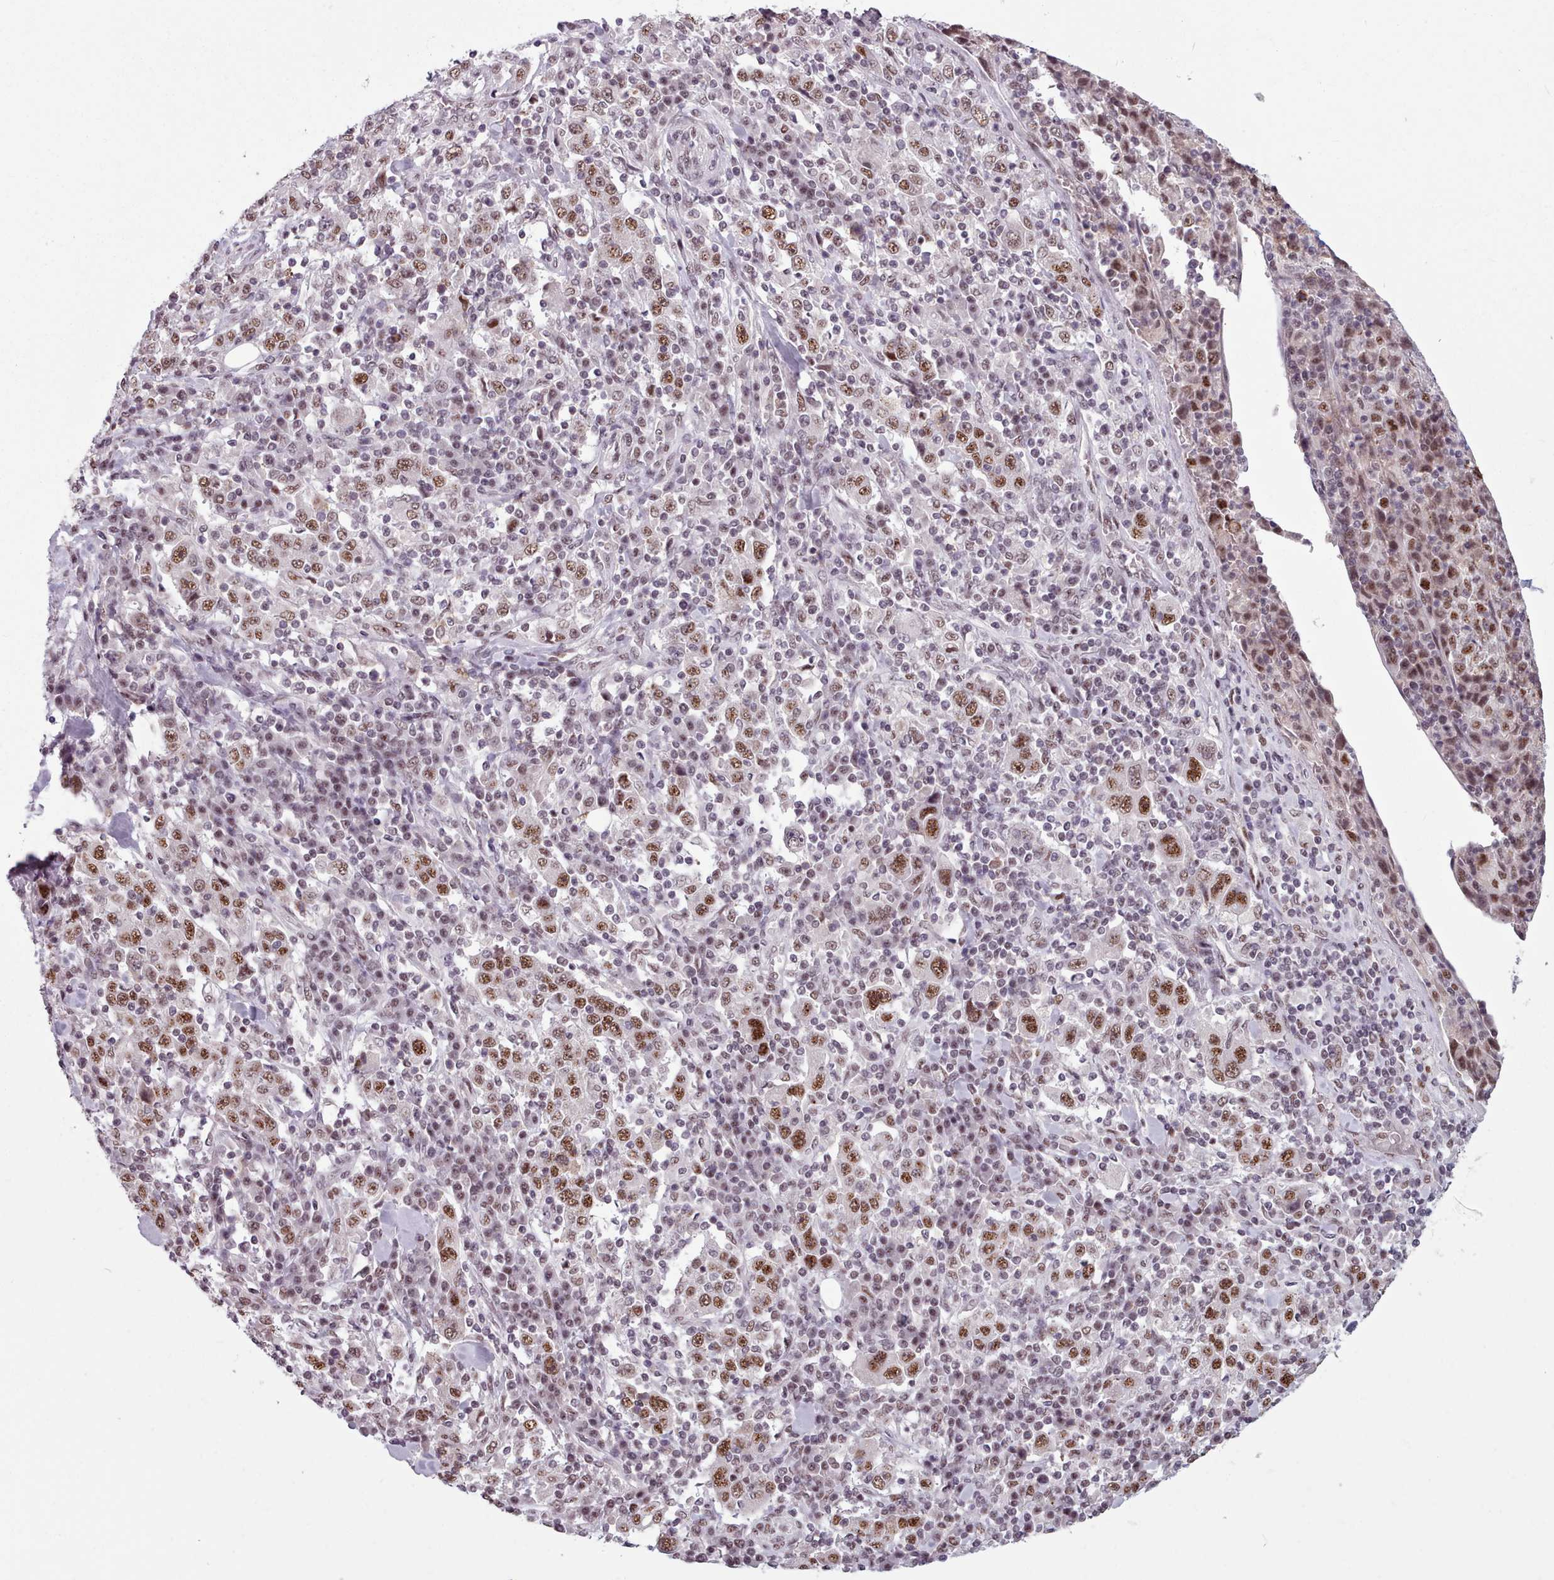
{"staining": {"intensity": "moderate", "quantity": ">75%", "location": "nuclear"}, "tissue": "stomach cancer", "cell_type": "Tumor cells", "image_type": "cancer", "snomed": [{"axis": "morphology", "description": "Normal tissue, NOS"}, {"axis": "morphology", "description": "Adenocarcinoma, NOS"}, {"axis": "topography", "description": "Stomach, upper"}, {"axis": "topography", "description": "Stomach"}], "caption": "Immunohistochemistry (IHC) micrograph of neoplastic tissue: human stomach cancer (adenocarcinoma) stained using immunohistochemistry demonstrates medium levels of moderate protein expression localized specifically in the nuclear of tumor cells, appearing as a nuclear brown color.", "gene": "SRRM1", "patient": {"sex": "male", "age": 59}}